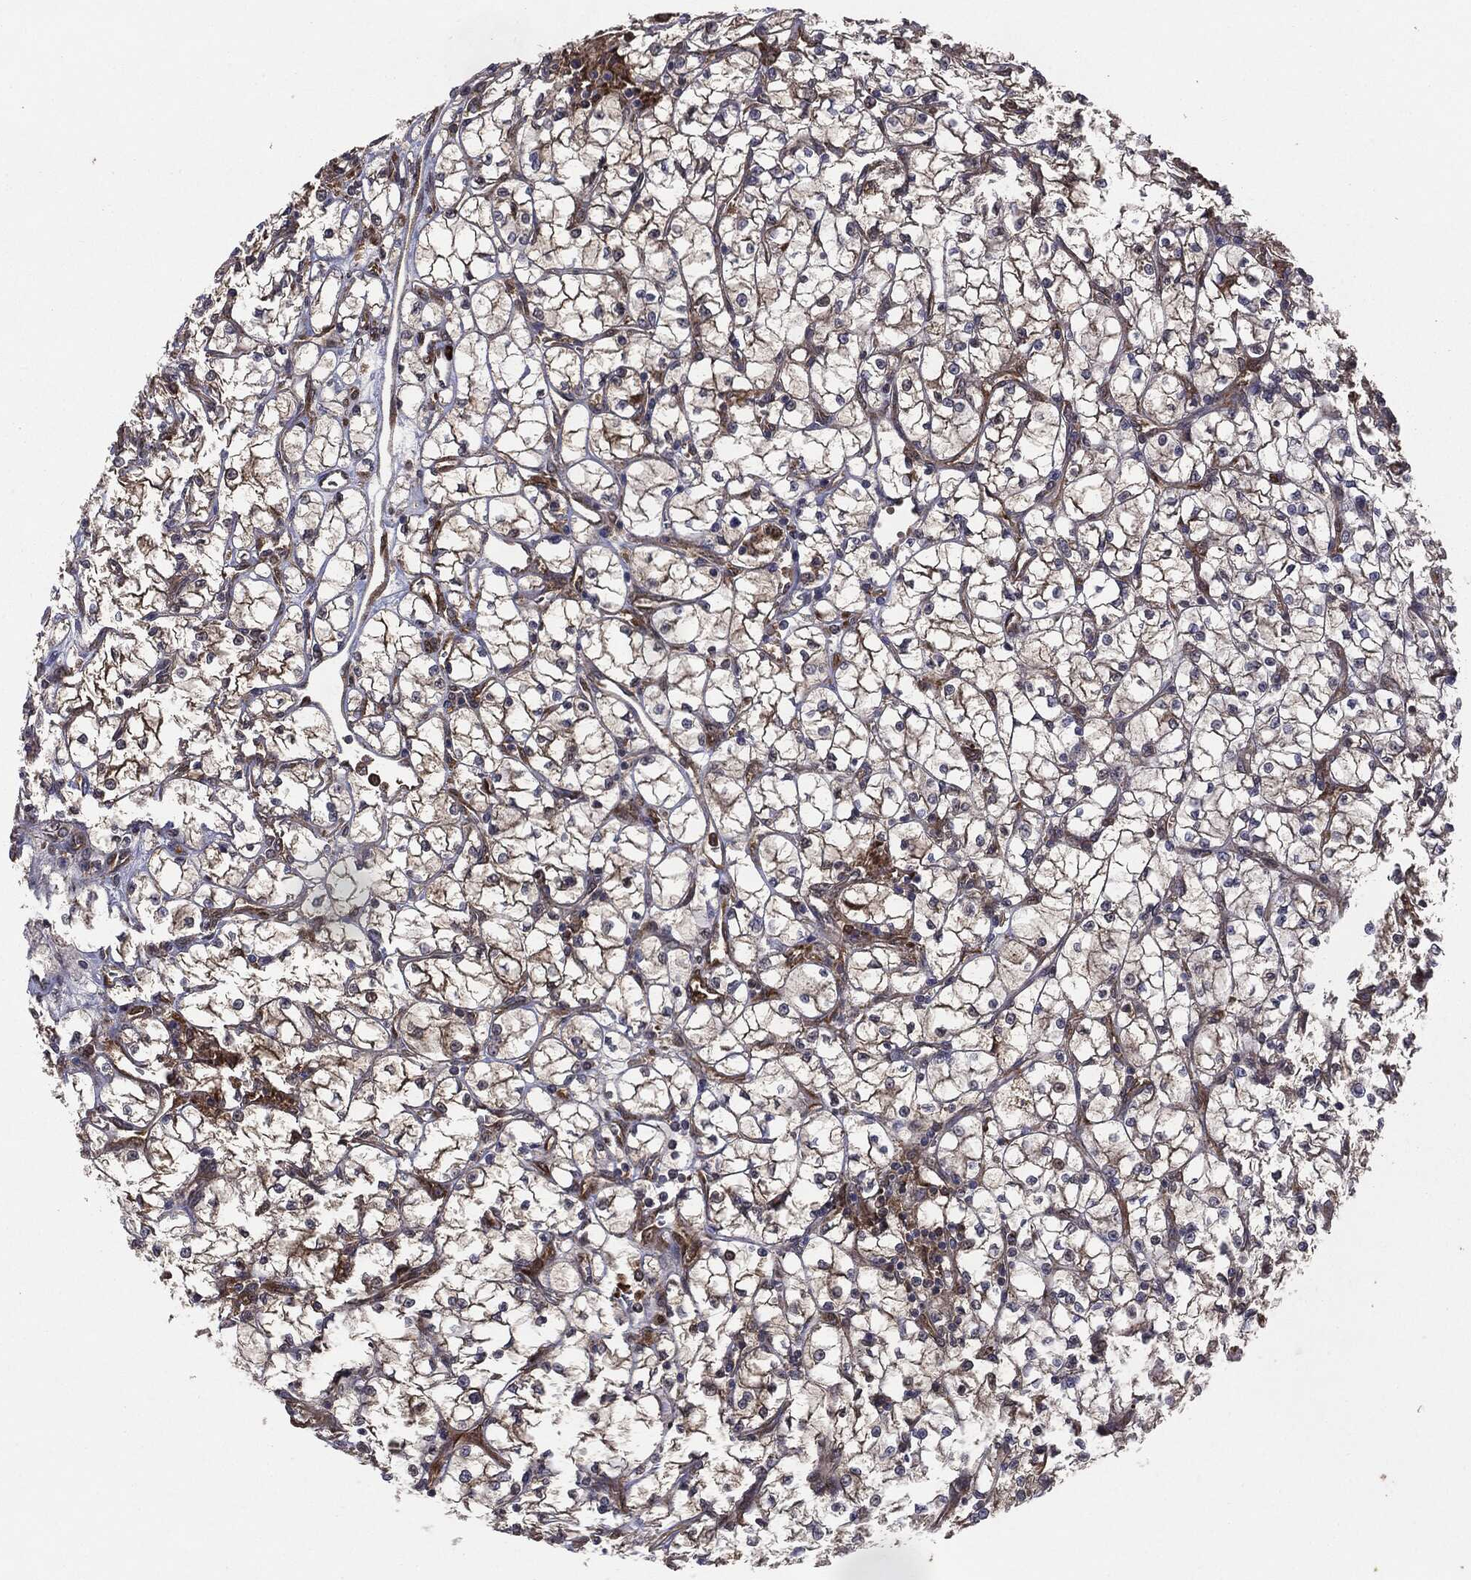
{"staining": {"intensity": "moderate", "quantity": "<25%", "location": "cytoplasmic/membranous"}, "tissue": "renal cancer", "cell_type": "Tumor cells", "image_type": "cancer", "snomed": [{"axis": "morphology", "description": "Adenocarcinoma, NOS"}, {"axis": "topography", "description": "Kidney"}], "caption": "Brown immunohistochemical staining in human adenocarcinoma (renal) reveals moderate cytoplasmic/membranous expression in about <25% of tumor cells. Nuclei are stained in blue.", "gene": "NME1", "patient": {"sex": "female", "age": 64}}